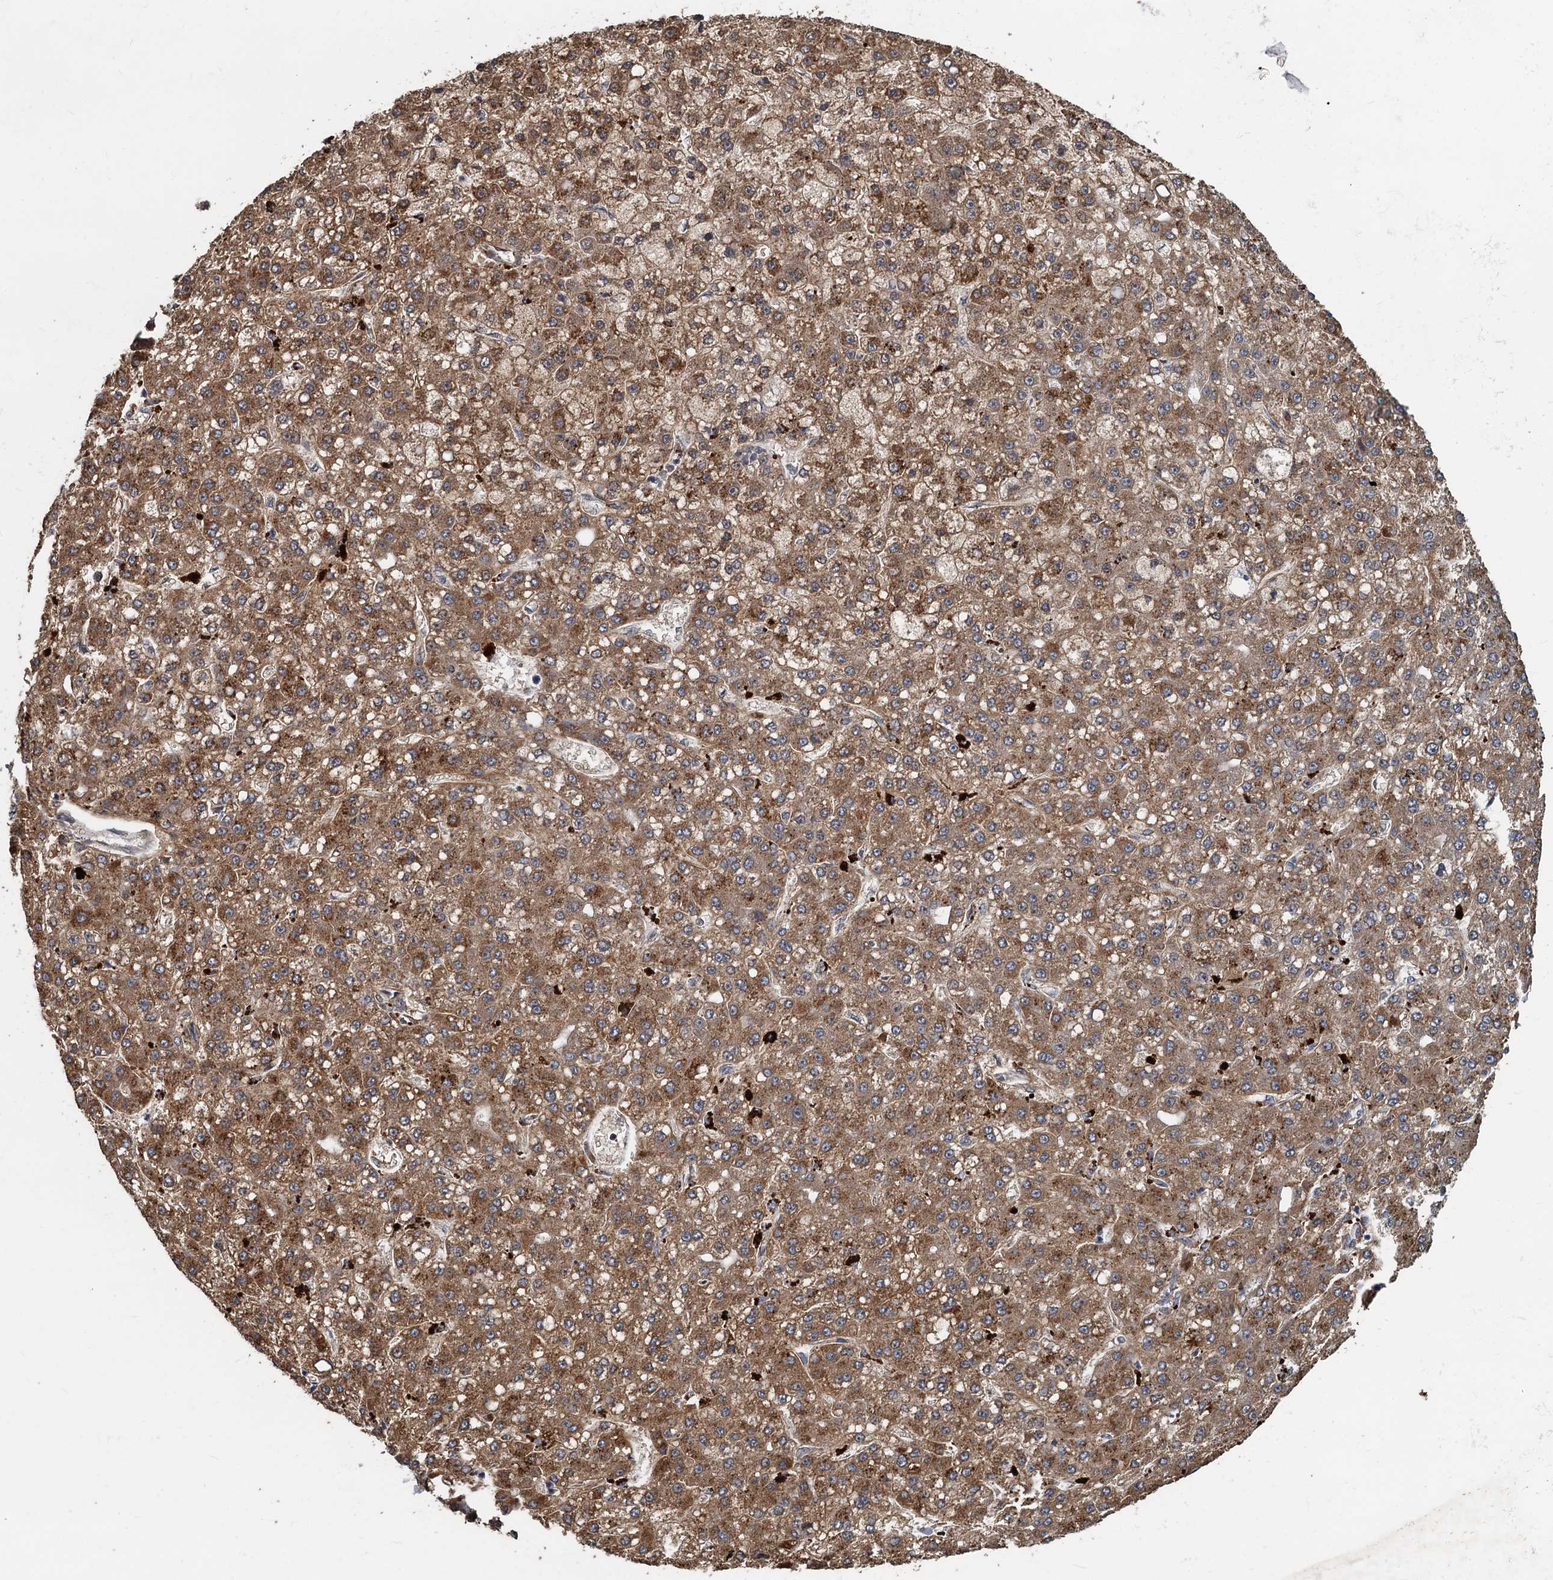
{"staining": {"intensity": "moderate", "quantity": ">75%", "location": "cytoplasmic/membranous"}, "tissue": "liver cancer", "cell_type": "Tumor cells", "image_type": "cancer", "snomed": [{"axis": "morphology", "description": "Carcinoma, Hepatocellular, NOS"}, {"axis": "topography", "description": "Liver"}], "caption": "Immunohistochemistry staining of liver hepatocellular carcinoma, which demonstrates medium levels of moderate cytoplasmic/membranous expression in approximately >75% of tumor cells indicating moderate cytoplasmic/membranous protein expression. The staining was performed using DAB (brown) for protein detection and nuclei were counterstained in hematoxylin (blue).", "gene": "AGRN", "patient": {"sex": "male", "age": 67}}